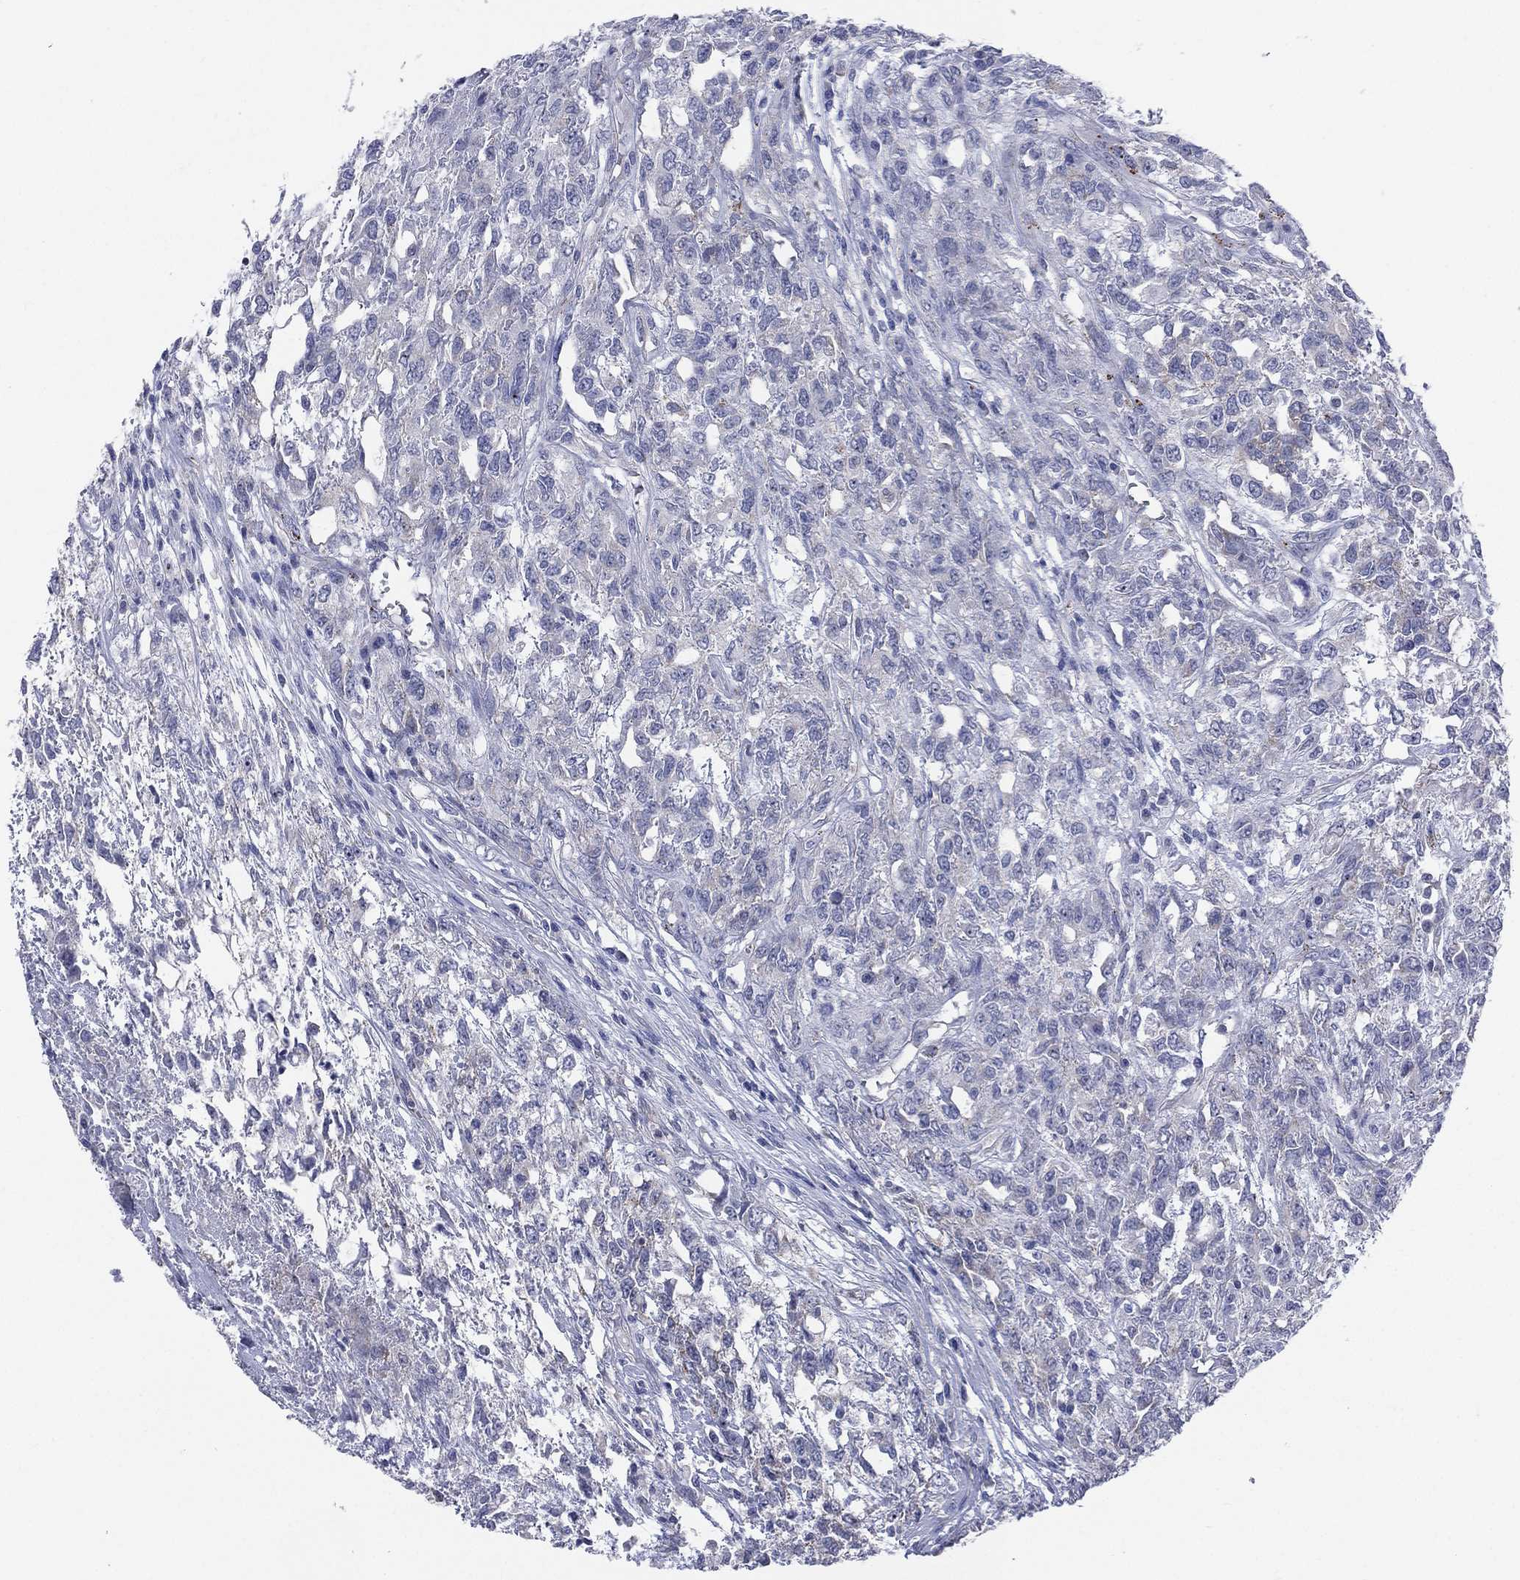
{"staining": {"intensity": "negative", "quantity": "none", "location": "none"}, "tissue": "testis cancer", "cell_type": "Tumor cells", "image_type": "cancer", "snomed": [{"axis": "morphology", "description": "Seminoma, NOS"}, {"axis": "topography", "description": "Testis"}], "caption": "This is an immunohistochemistry (IHC) image of seminoma (testis). There is no expression in tumor cells.", "gene": "AKAP3", "patient": {"sex": "male", "age": 52}}